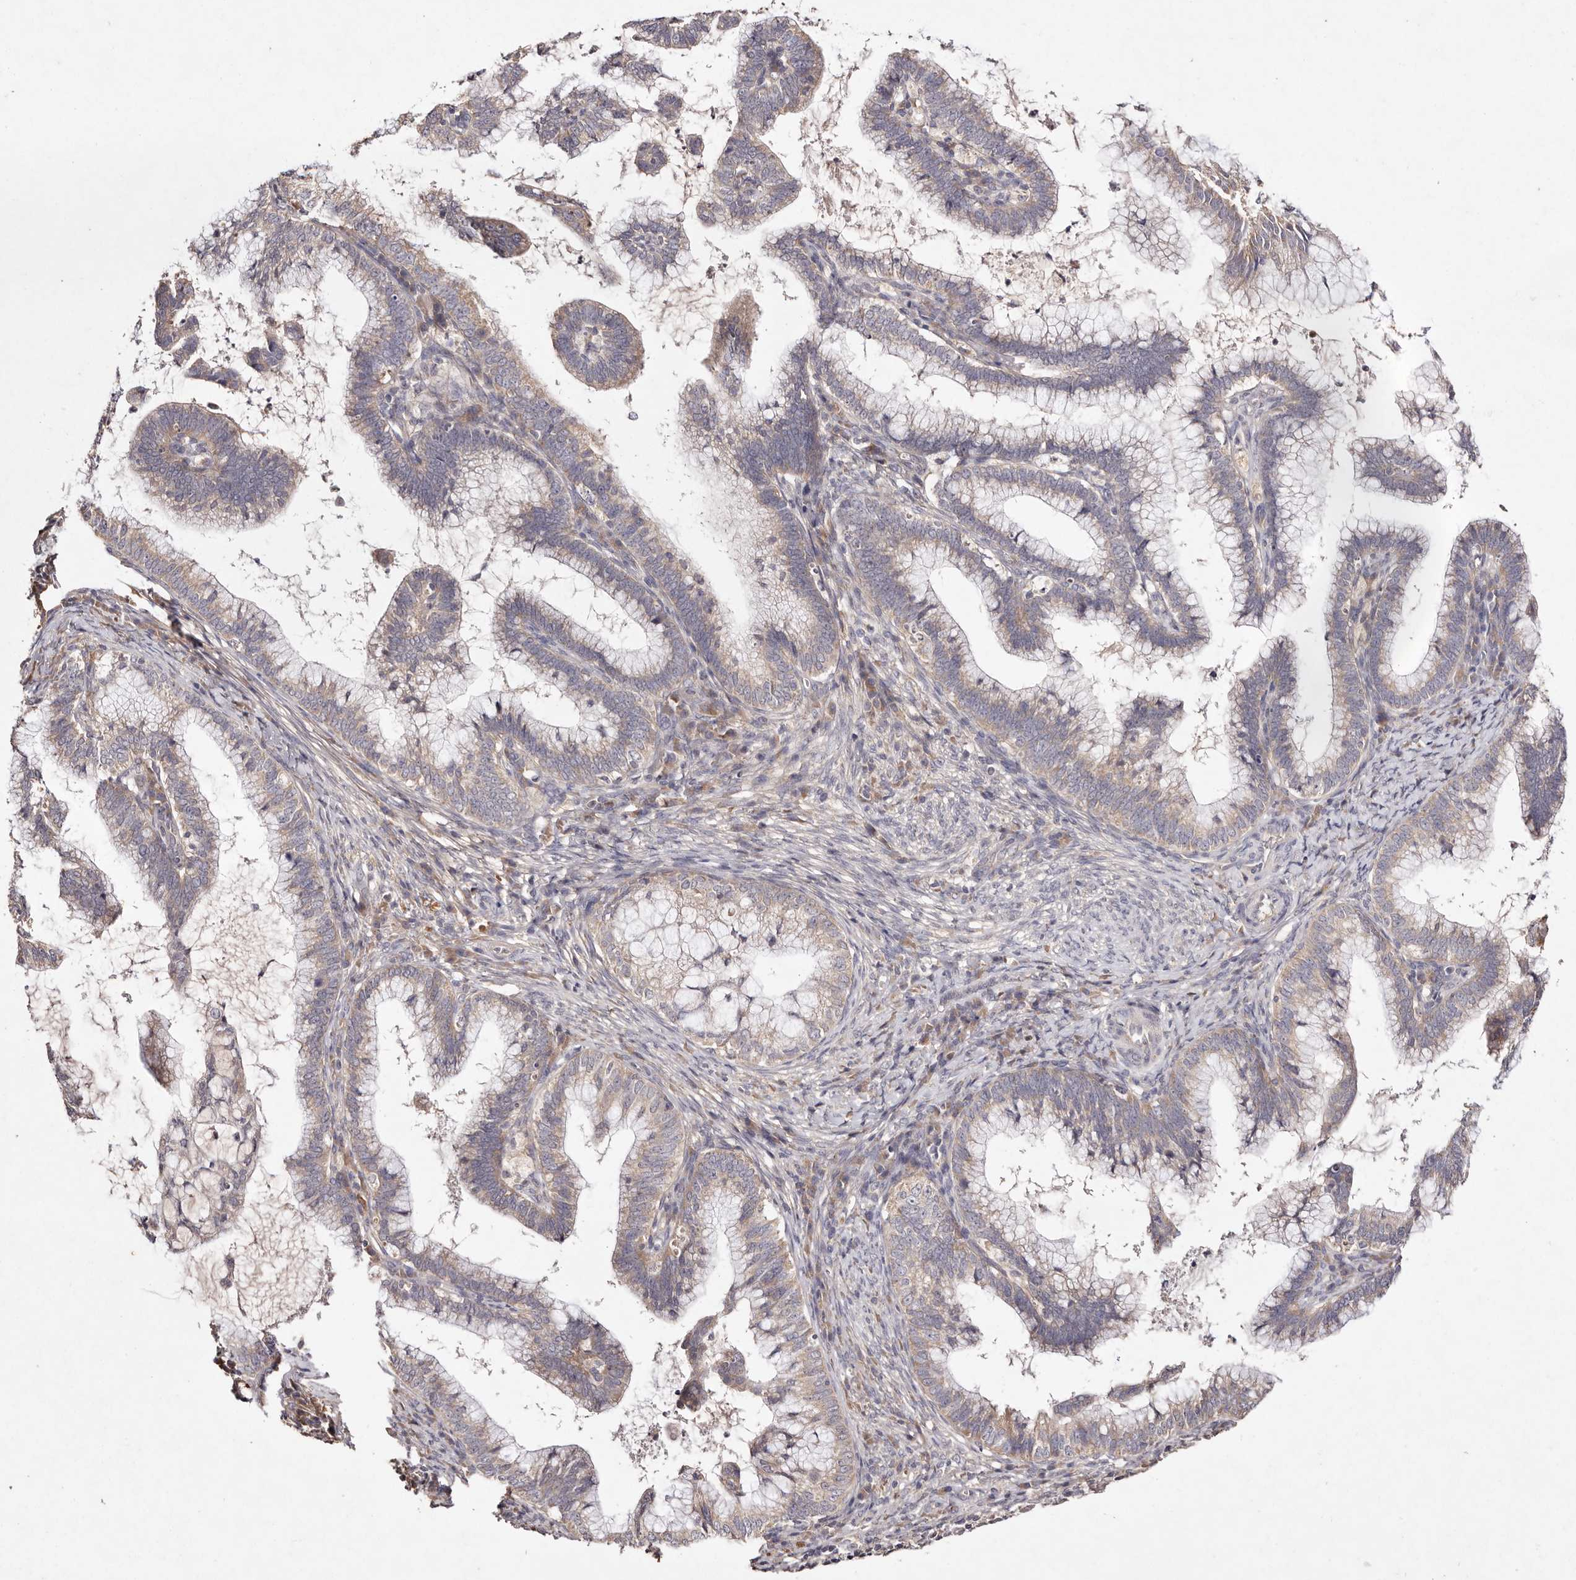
{"staining": {"intensity": "weak", "quantity": "25%-75%", "location": "cytoplasmic/membranous"}, "tissue": "cervical cancer", "cell_type": "Tumor cells", "image_type": "cancer", "snomed": [{"axis": "morphology", "description": "Adenocarcinoma, NOS"}, {"axis": "topography", "description": "Cervix"}], "caption": "This image displays IHC staining of human adenocarcinoma (cervical), with low weak cytoplasmic/membranous staining in about 25%-75% of tumor cells.", "gene": "TSC2", "patient": {"sex": "female", "age": 36}}